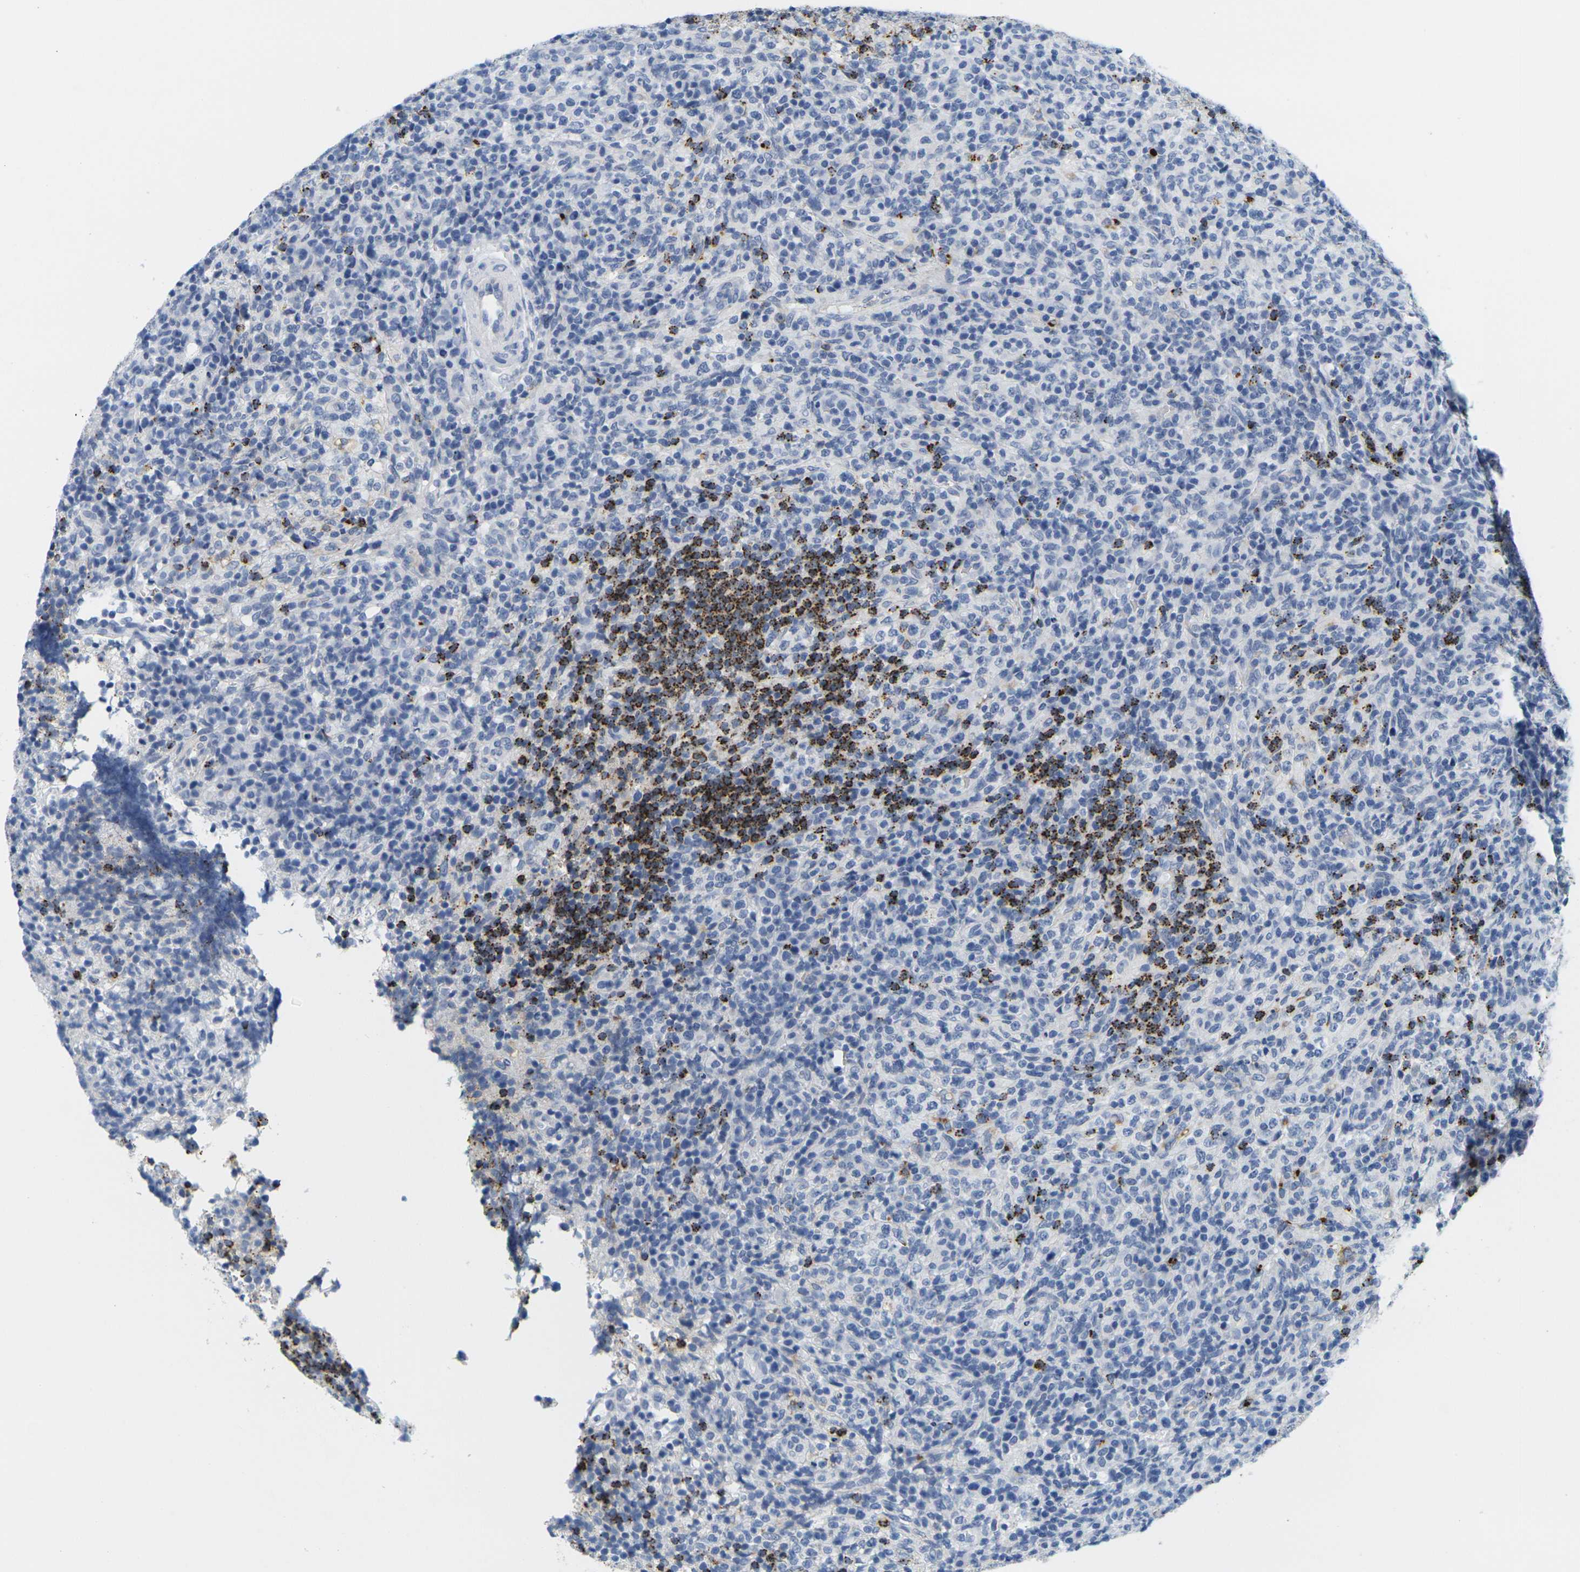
{"staining": {"intensity": "strong", "quantity": "<25%", "location": "cytoplasmic/membranous"}, "tissue": "lymphoma", "cell_type": "Tumor cells", "image_type": "cancer", "snomed": [{"axis": "morphology", "description": "Malignant lymphoma, non-Hodgkin's type, High grade"}, {"axis": "topography", "description": "Lymph node"}], "caption": "IHC of lymphoma shows medium levels of strong cytoplasmic/membranous staining in about <25% of tumor cells.", "gene": "HLA-DOB", "patient": {"sex": "female", "age": 76}}